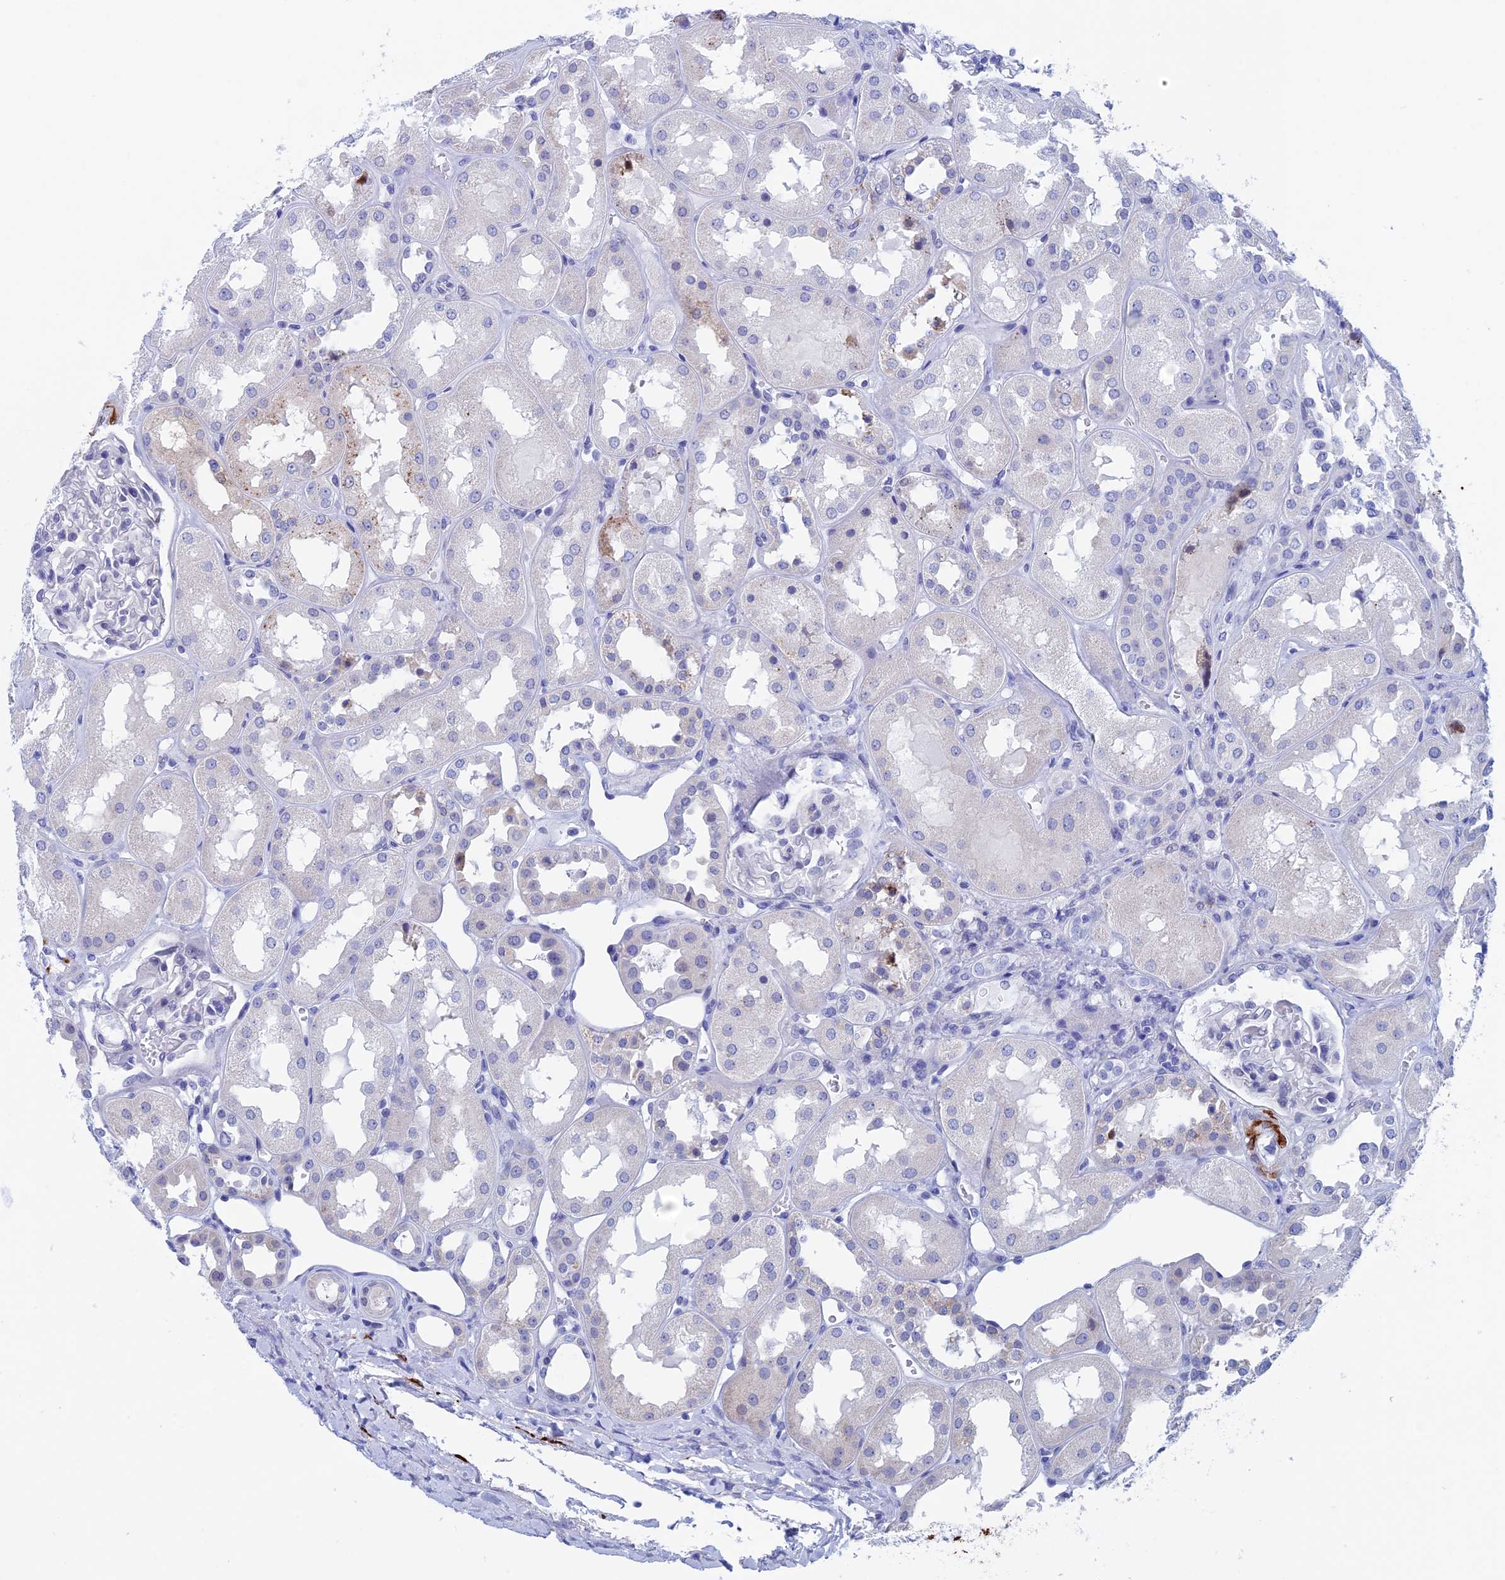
{"staining": {"intensity": "negative", "quantity": "none", "location": "none"}, "tissue": "kidney", "cell_type": "Cells in glomeruli", "image_type": "normal", "snomed": [{"axis": "morphology", "description": "Normal tissue, NOS"}, {"axis": "topography", "description": "Kidney"}], "caption": "This photomicrograph is of normal kidney stained with immunohistochemistry (IHC) to label a protein in brown with the nuclei are counter-stained blue. There is no staining in cells in glomeruli.", "gene": "WDR83", "patient": {"sex": "male", "age": 70}}